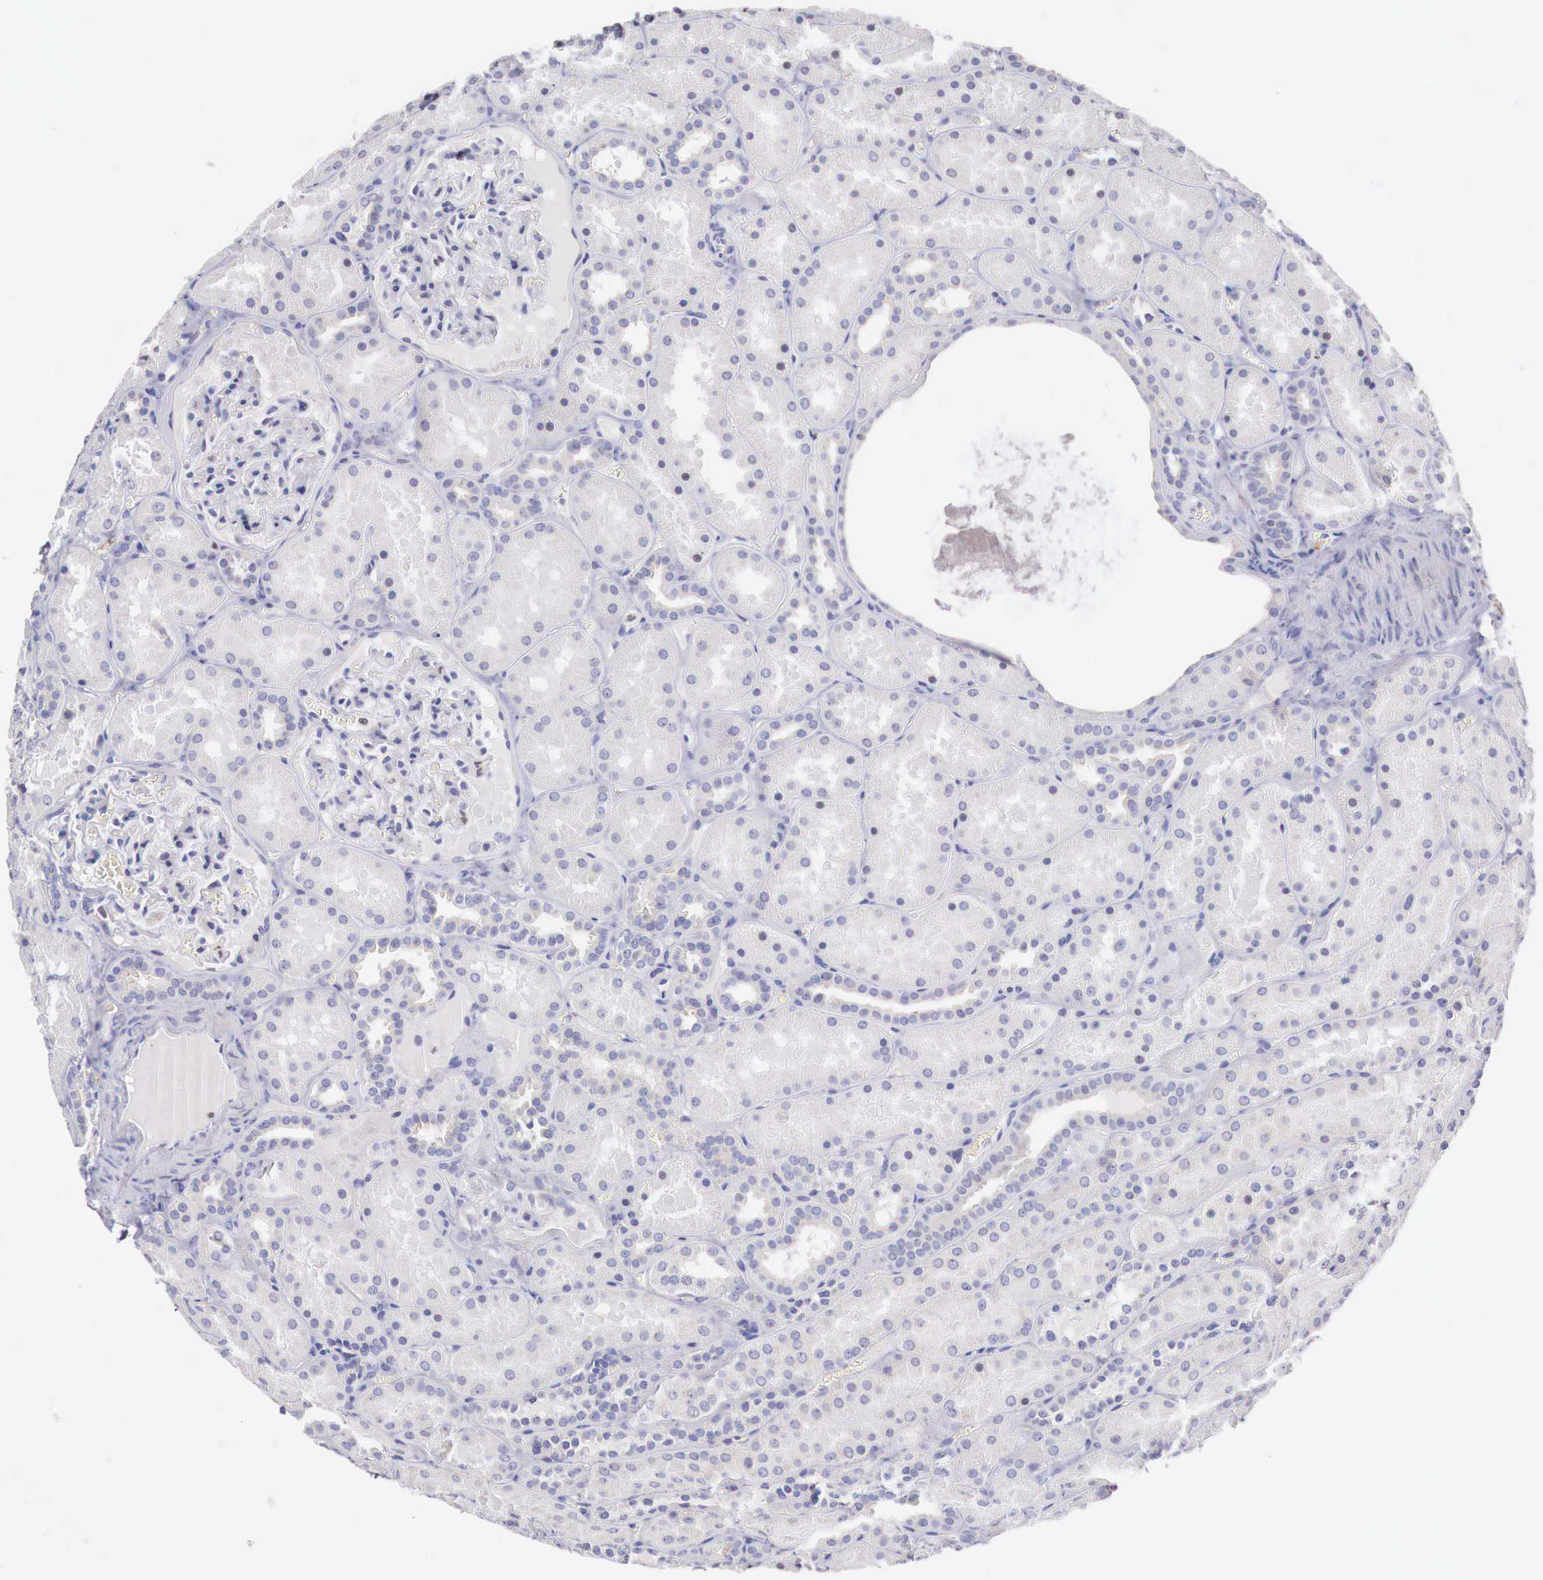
{"staining": {"intensity": "negative", "quantity": "none", "location": "none"}, "tissue": "kidney", "cell_type": "Cells in glomeruli", "image_type": "normal", "snomed": [{"axis": "morphology", "description": "Normal tissue, NOS"}, {"axis": "topography", "description": "Kidney"}], "caption": "This is an immunohistochemistry micrograph of normal kidney. There is no staining in cells in glomeruli.", "gene": "TRIM13", "patient": {"sex": "female", "age": 52}}